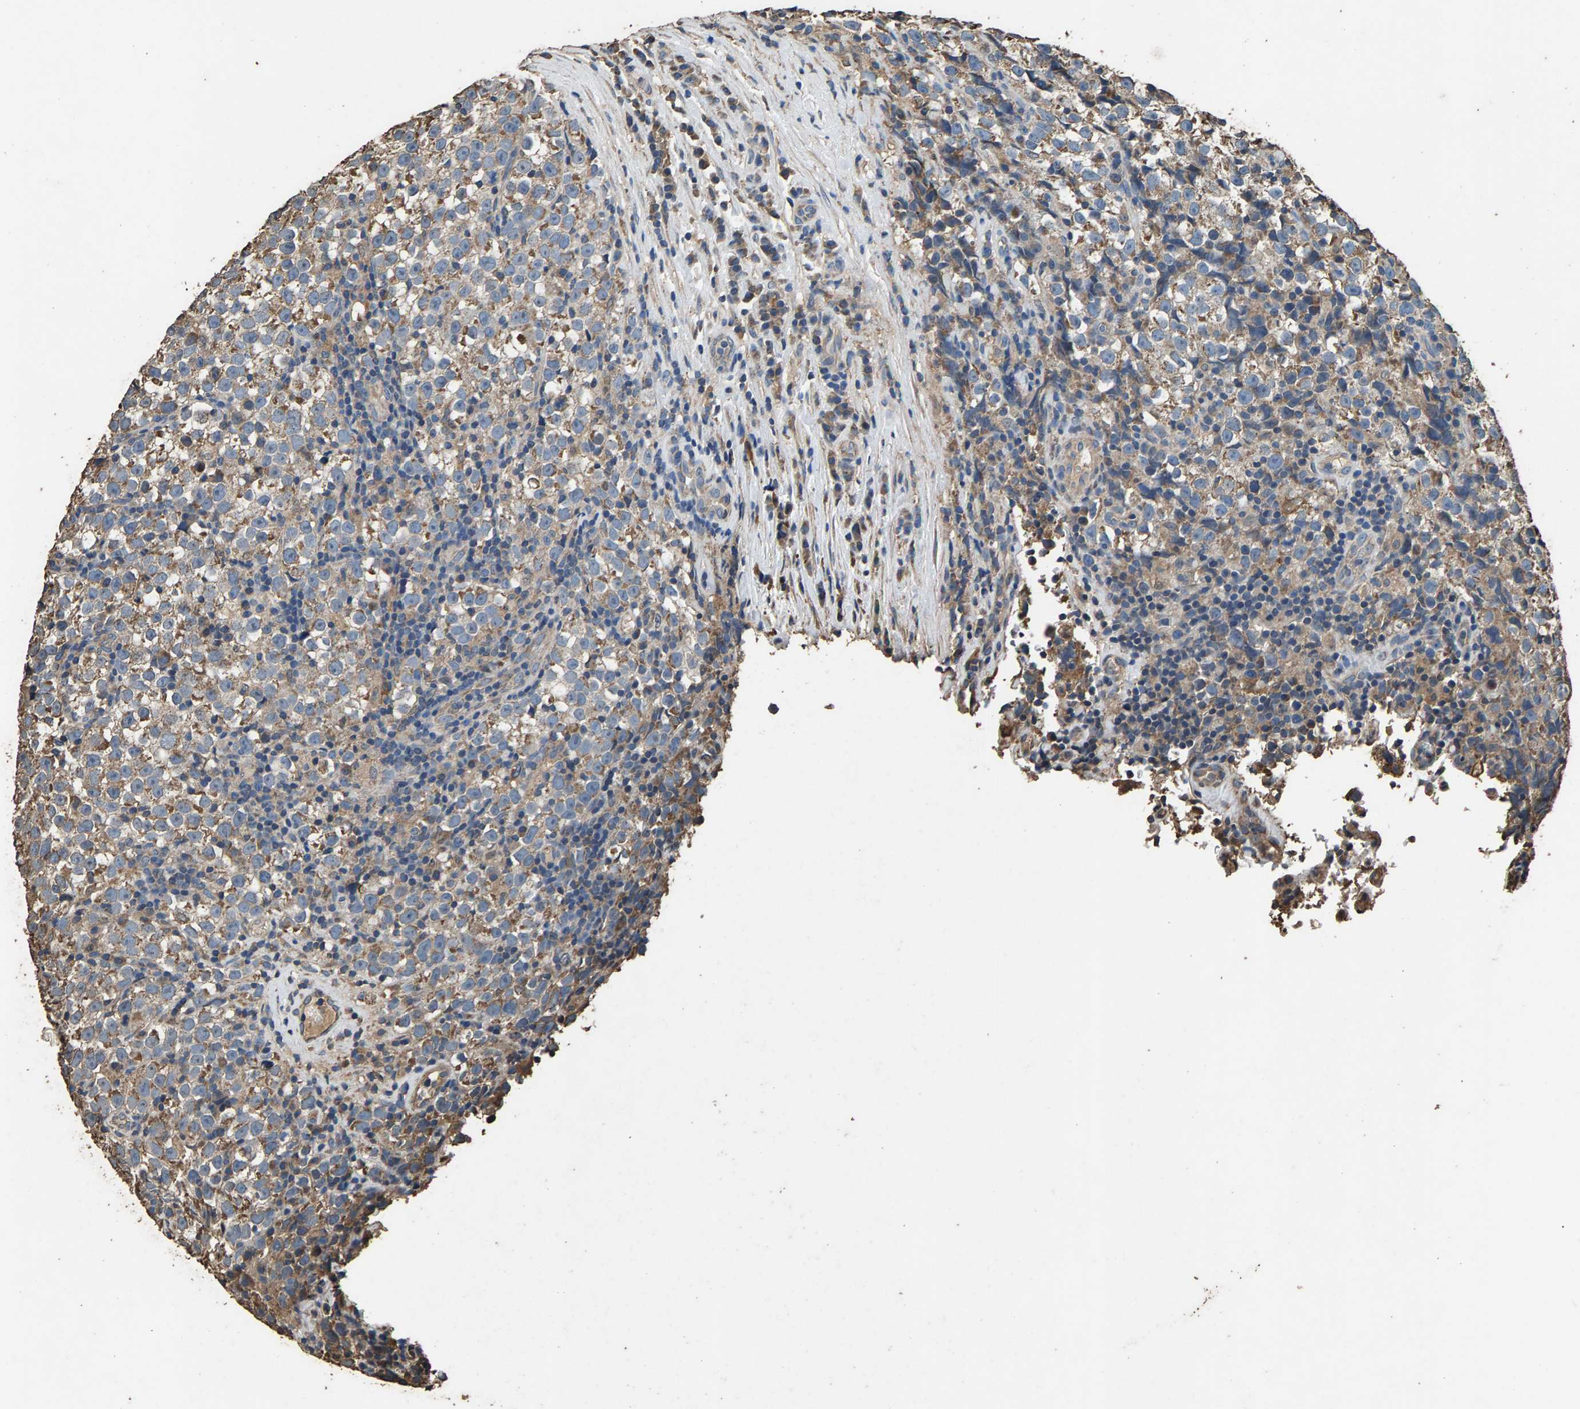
{"staining": {"intensity": "weak", "quantity": "<25%", "location": "cytoplasmic/membranous"}, "tissue": "testis cancer", "cell_type": "Tumor cells", "image_type": "cancer", "snomed": [{"axis": "morphology", "description": "Normal tissue, NOS"}, {"axis": "morphology", "description": "Seminoma, NOS"}, {"axis": "topography", "description": "Testis"}], "caption": "This is an IHC micrograph of human testis cancer. There is no expression in tumor cells.", "gene": "MRPL27", "patient": {"sex": "male", "age": 43}}